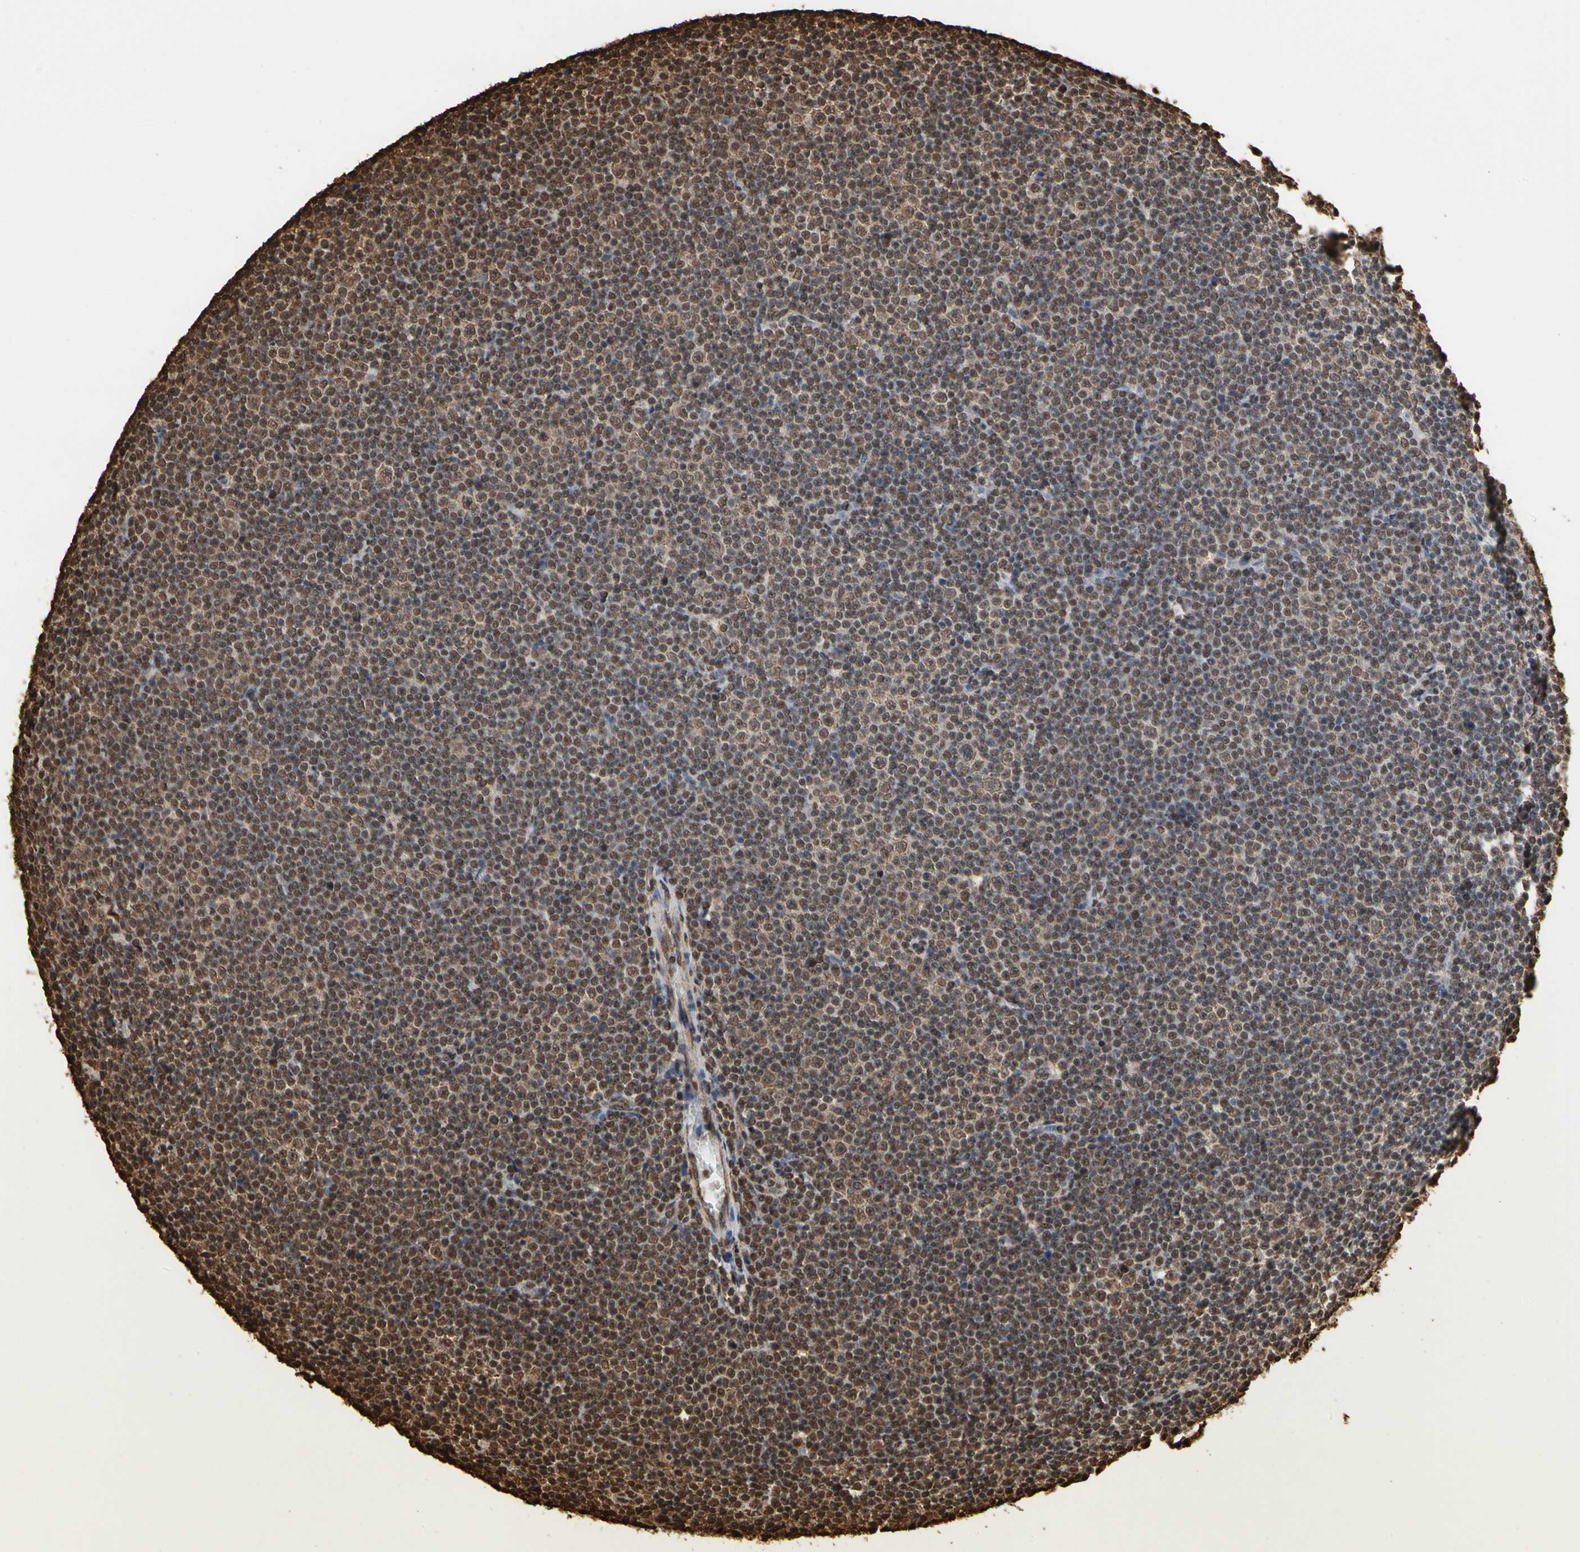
{"staining": {"intensity": "strong", "quantity": ">75%", "location": "cytoplasmic/membranous,nuclear"}, "tissue": "lymphoma", "cell_type": "Tumor cells", "image_type": "cancer", "snomed": [{"axis": "morphology", "description": "Malignant lymphoma, non-Hodgkin's type, Low grade"}, {"axis": "topography", "description": "Lymph node"}], "caption": "This is an image of IHC staining of lymphoma, which shows strong positivity in the cytoplasmic/membranous and nuclear of tumor cells.", "gene": "HNRNPK", "patient": {"sex": "female", "age": 67}}